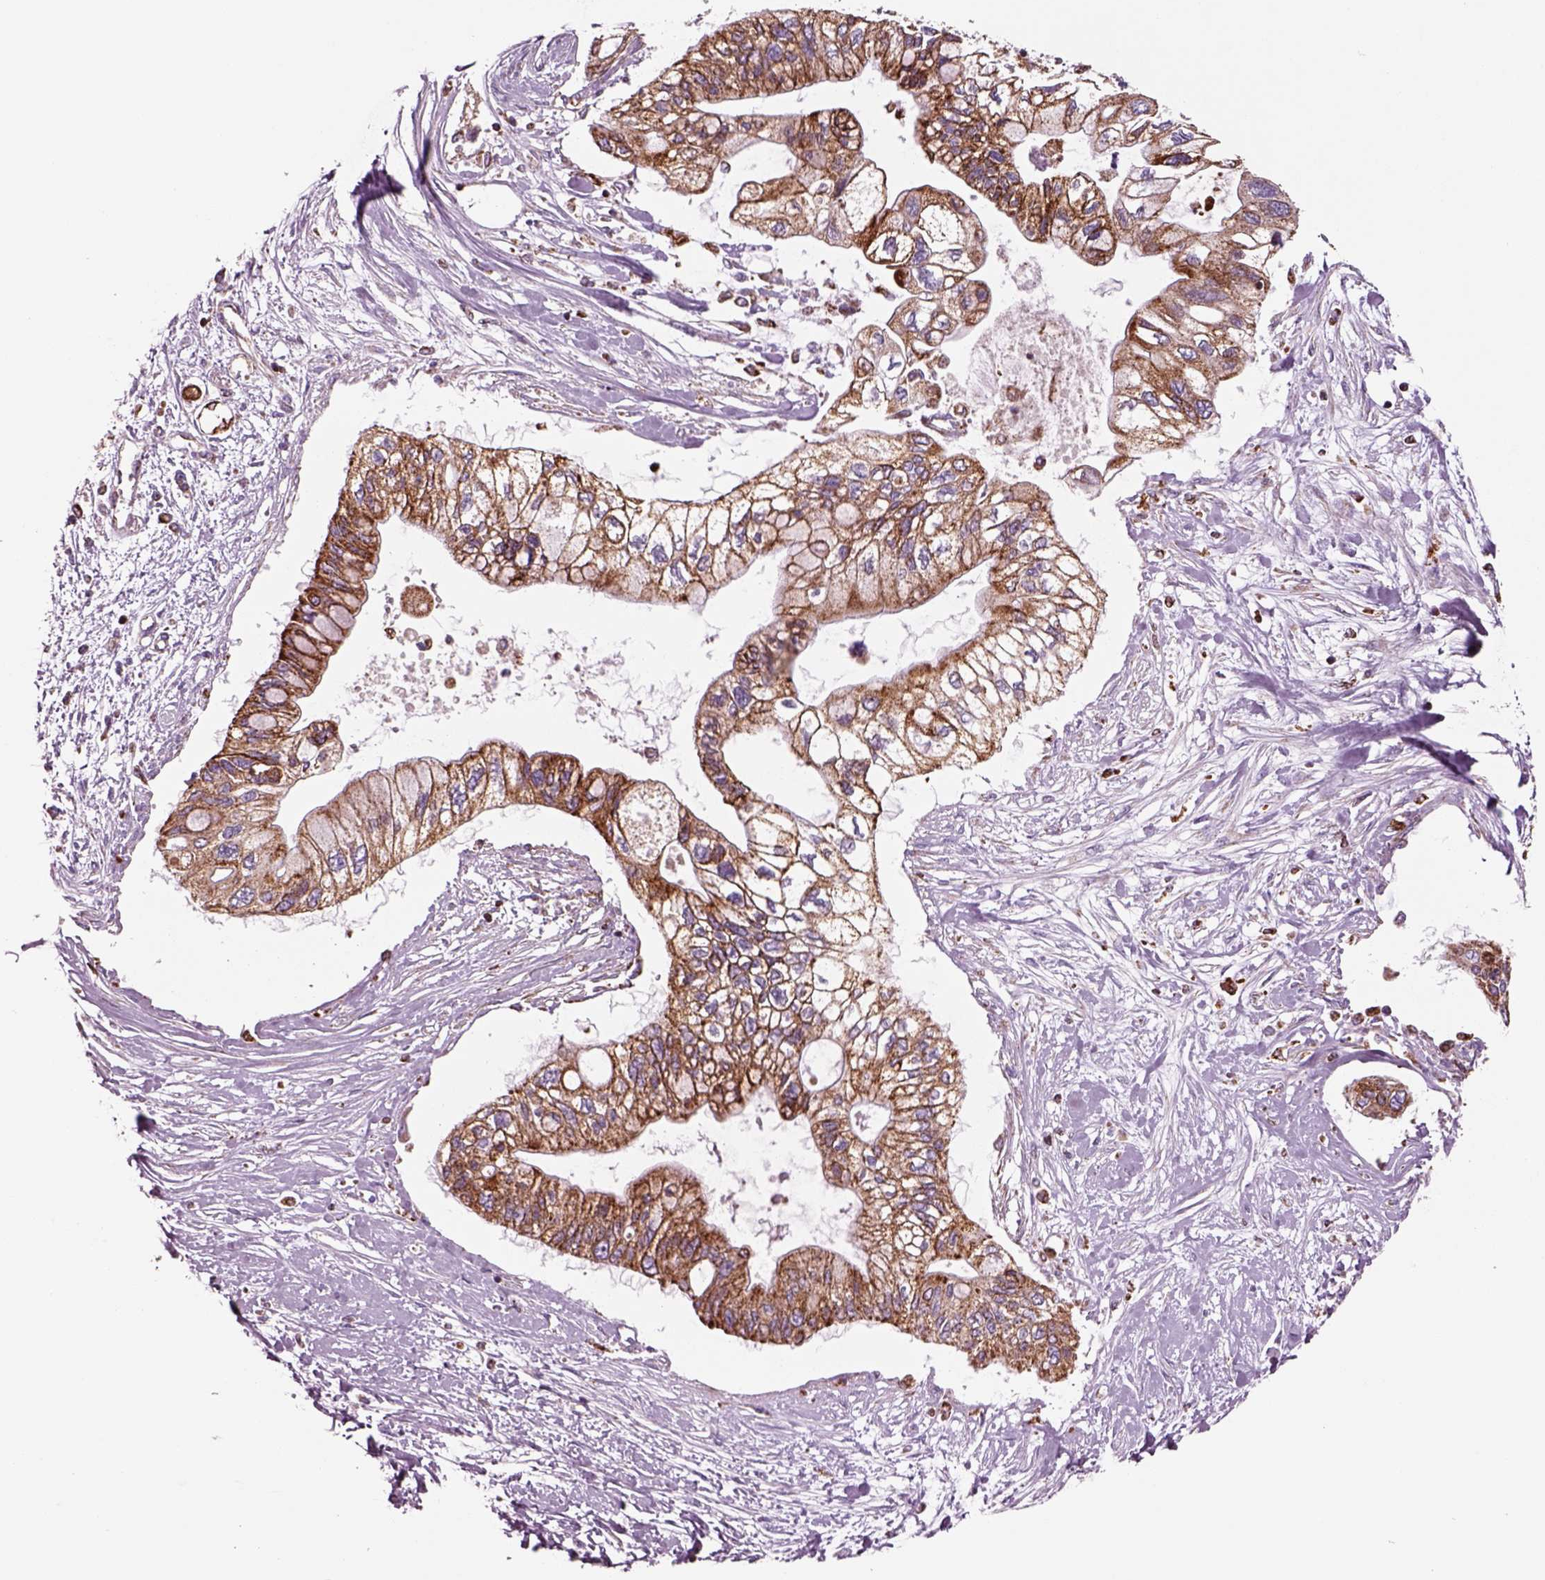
{"staining": {"intensity": "strong", "quantity": ">75%", "location": "cytoplasmic/membranous"}, "tissue": "pancreatic cancer", "cell_type": "Tumor cells", "image_type": "cancer", "snomed": [{"axis": "morphology", "description": "Adenocarcinoma, NOS"}, {"axis": "topography", "description": "Pancreas"}], "caption": "Immunohistochemistry (IHC) of pancreatic cancer (adenocarcinoma) exhibits high levels of strong cytoplasmic/membranous expression in about >75% of tumor cells.", "gene": "SLC25A24", "patient": {"sex": "female", "age": 77}}